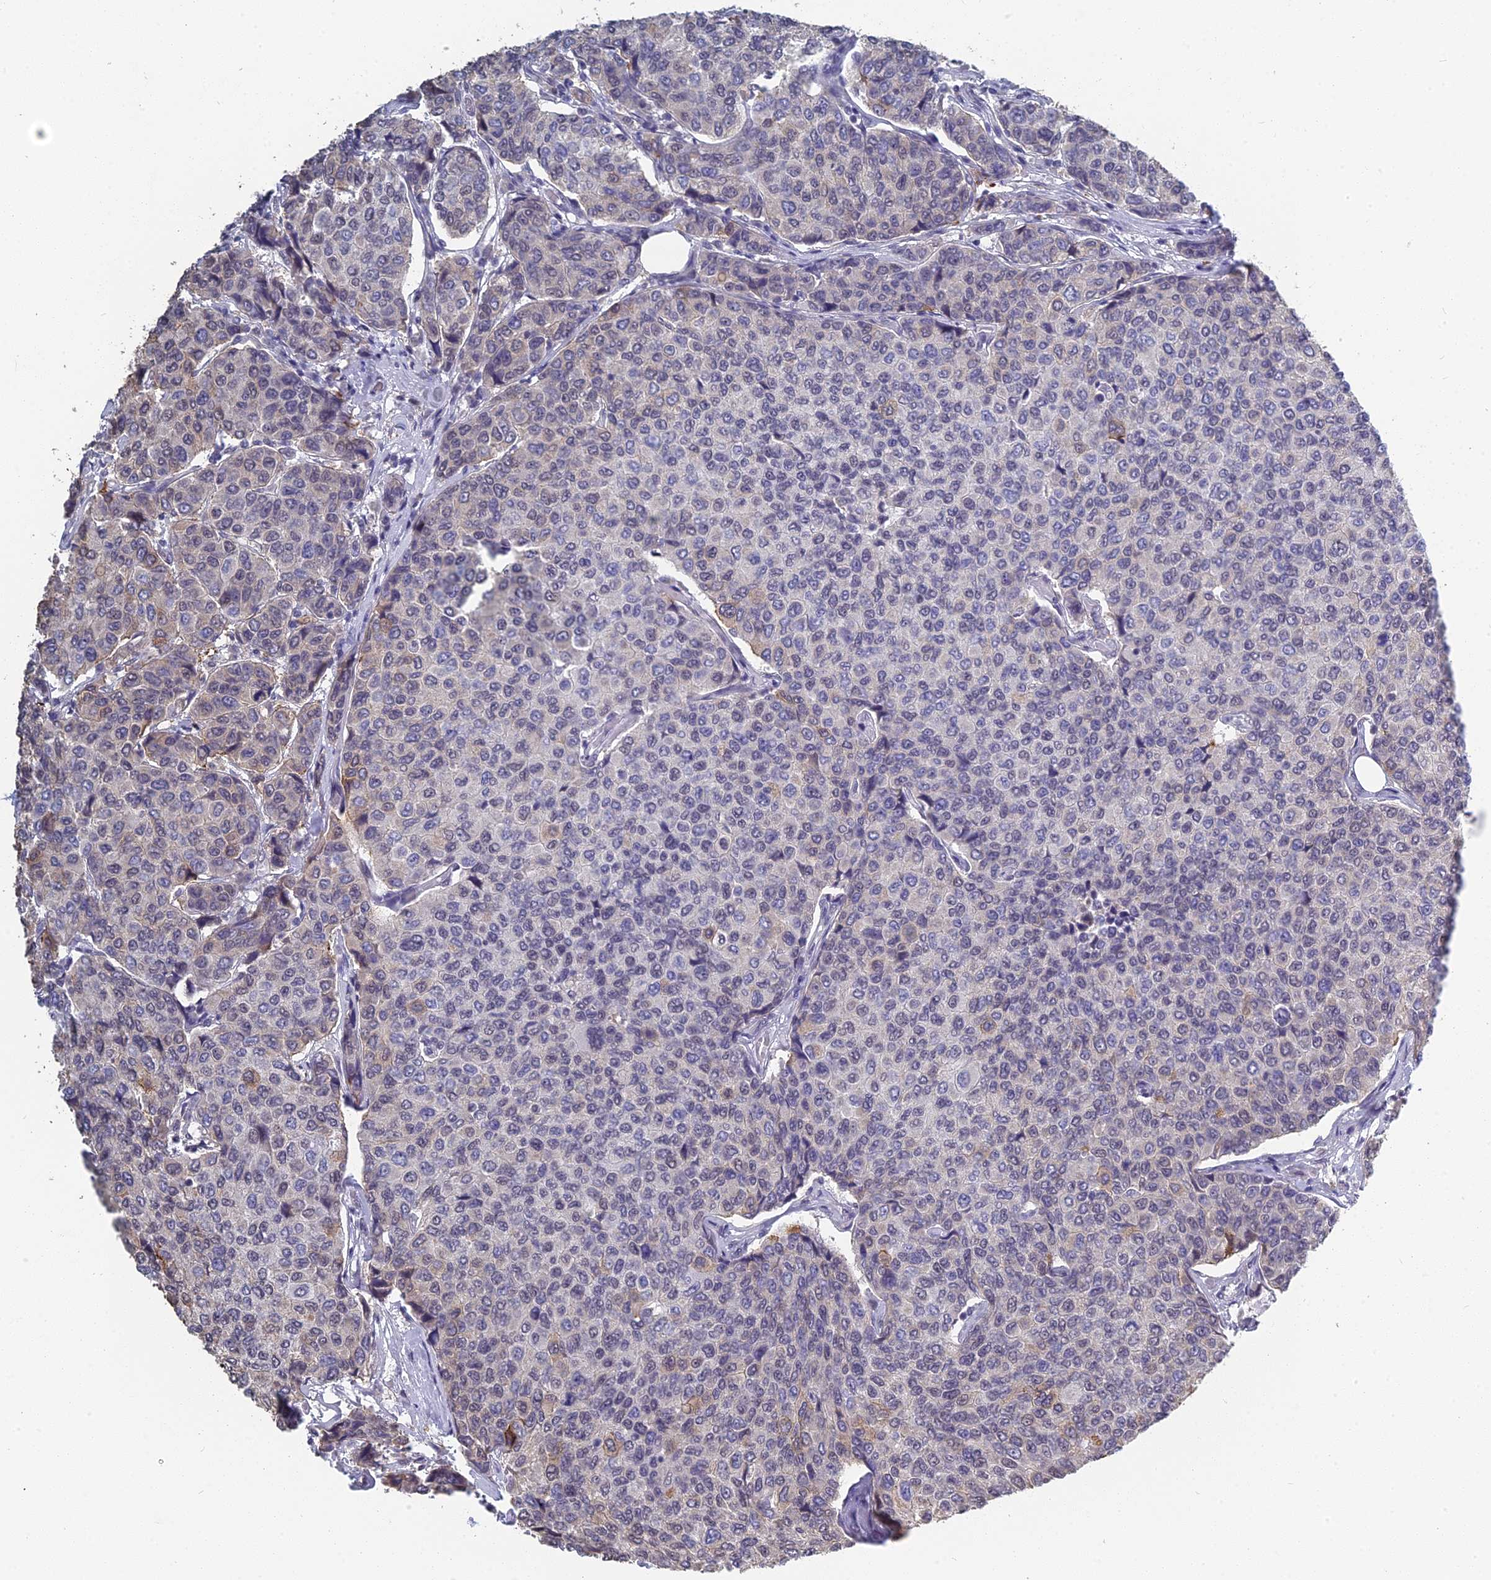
{"staining": {"intensity": "moderate", "quantity": "<25%", "location": "cytoplasmic/membranous"}, "tissue": "breast cancer", "cell_type": "Tumor cells", "image_type": "cancer", "snomed": [{"axis": "morphology", "description": "Duct carcinoma"}, {"axis": "topography", "description": "Breast"}], "caption": "Brown immunohistochemical staining in breast invasive ductal carcinoma displays moderate cytoplasmic/membranous positivity in approximately <25% of tumor cells.", "gene": "MT-CO3", "patient": {"sex": "female", "age": 55}}